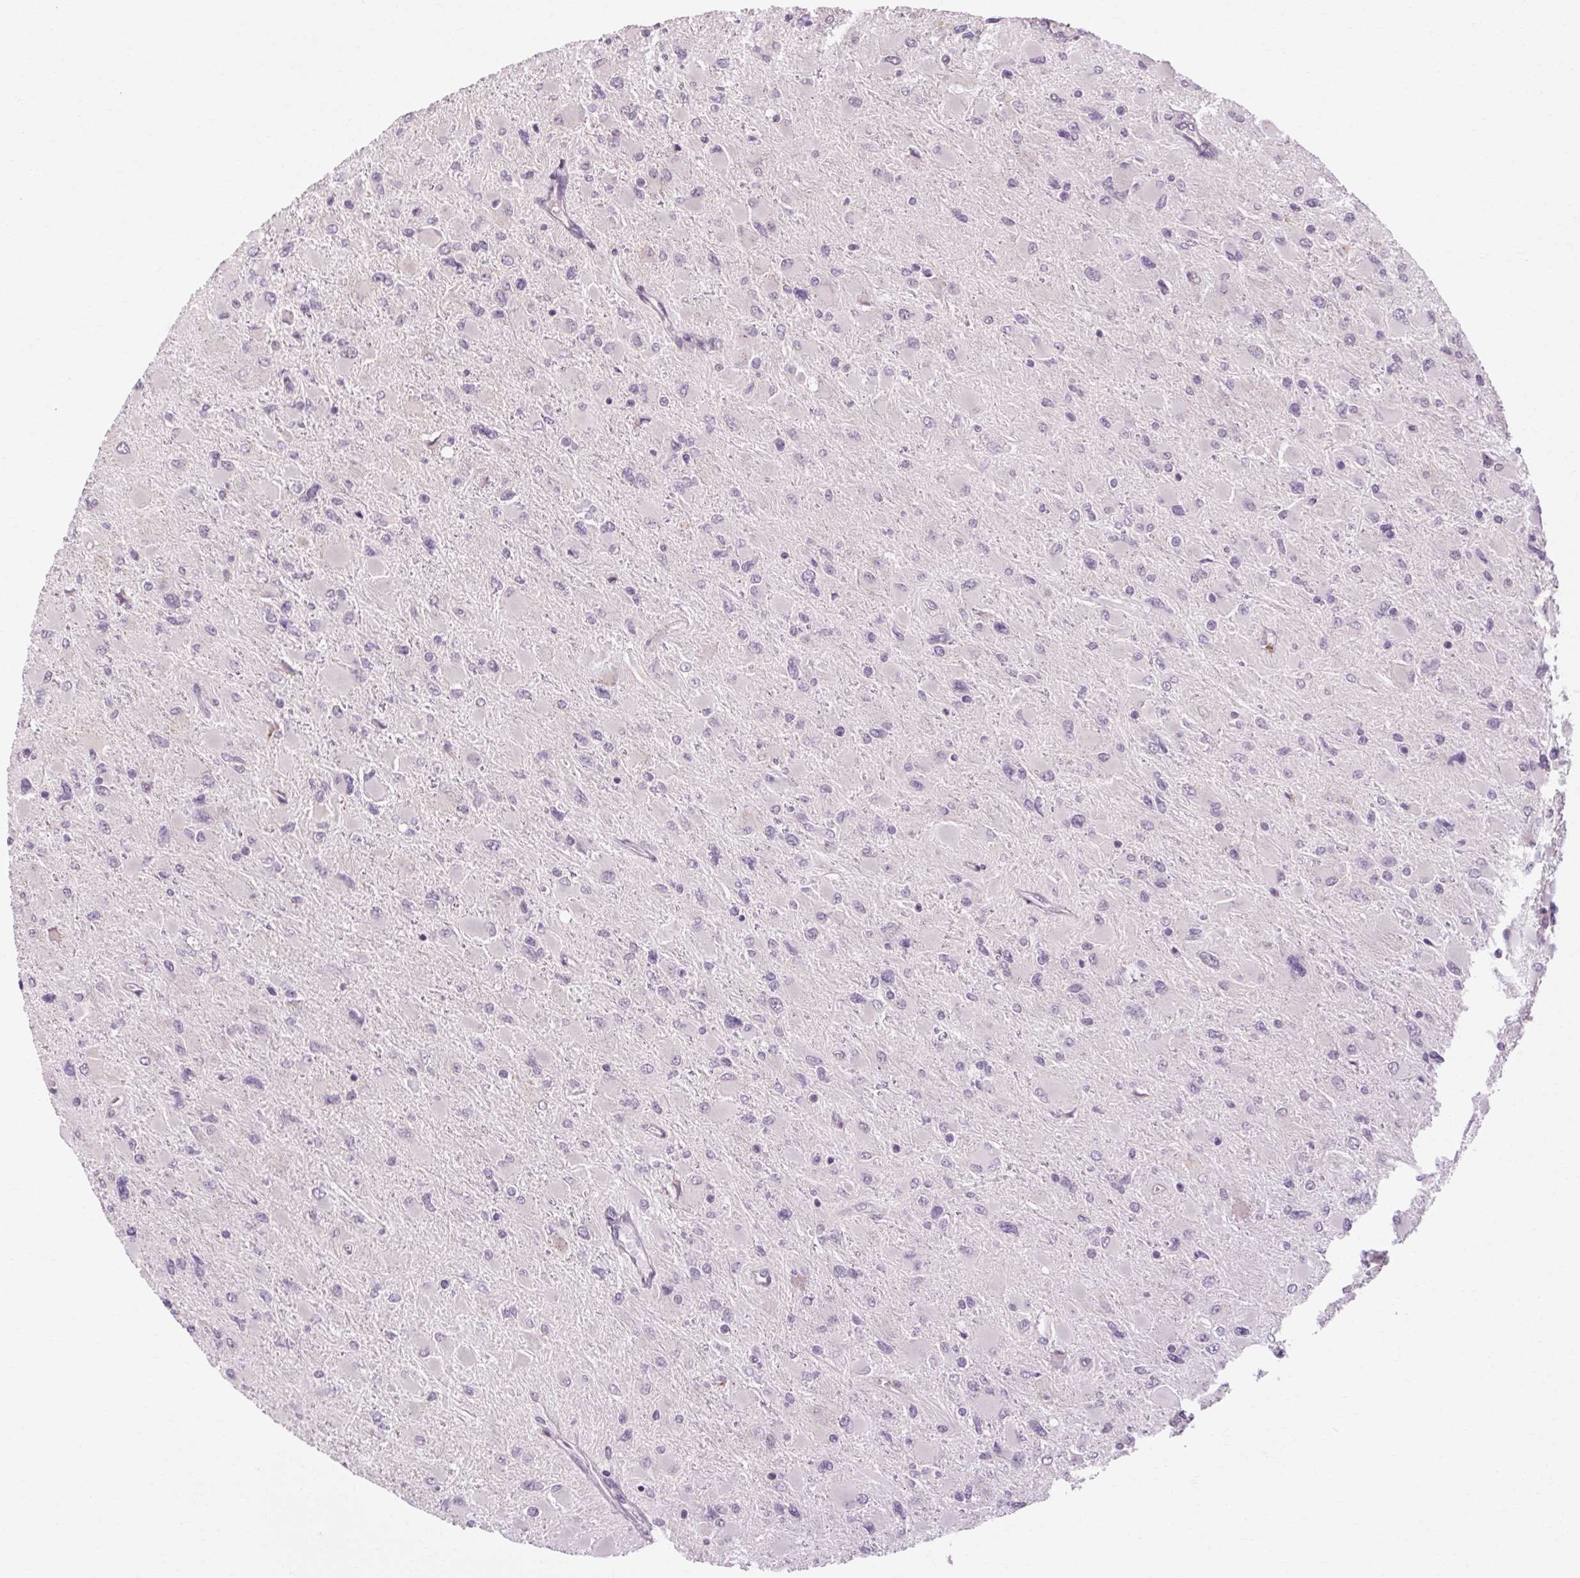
{"staining": {"intensity": "negative", "quantity": "none", "location": "none"}, "tissue": "glioma", "cell_type": "Tumor cells", "image_type": "cancer", "snomed": [{"axis": "morphology", "description": "Glioma, malignant, High grade"}, {"axis": "topography", "description": "Cerebral cortex"}], "caption": "Immunohistochemistry micrograph of neoplastic tissue: glioma stained with DAB shows no significant protein positivity in tumor cells. (DAB (3,3'-diaminobenzidine) immunohistochemistry, high magnification).", "gene": "KLHL40", "patient": {"sex": "female", "age": 36}}